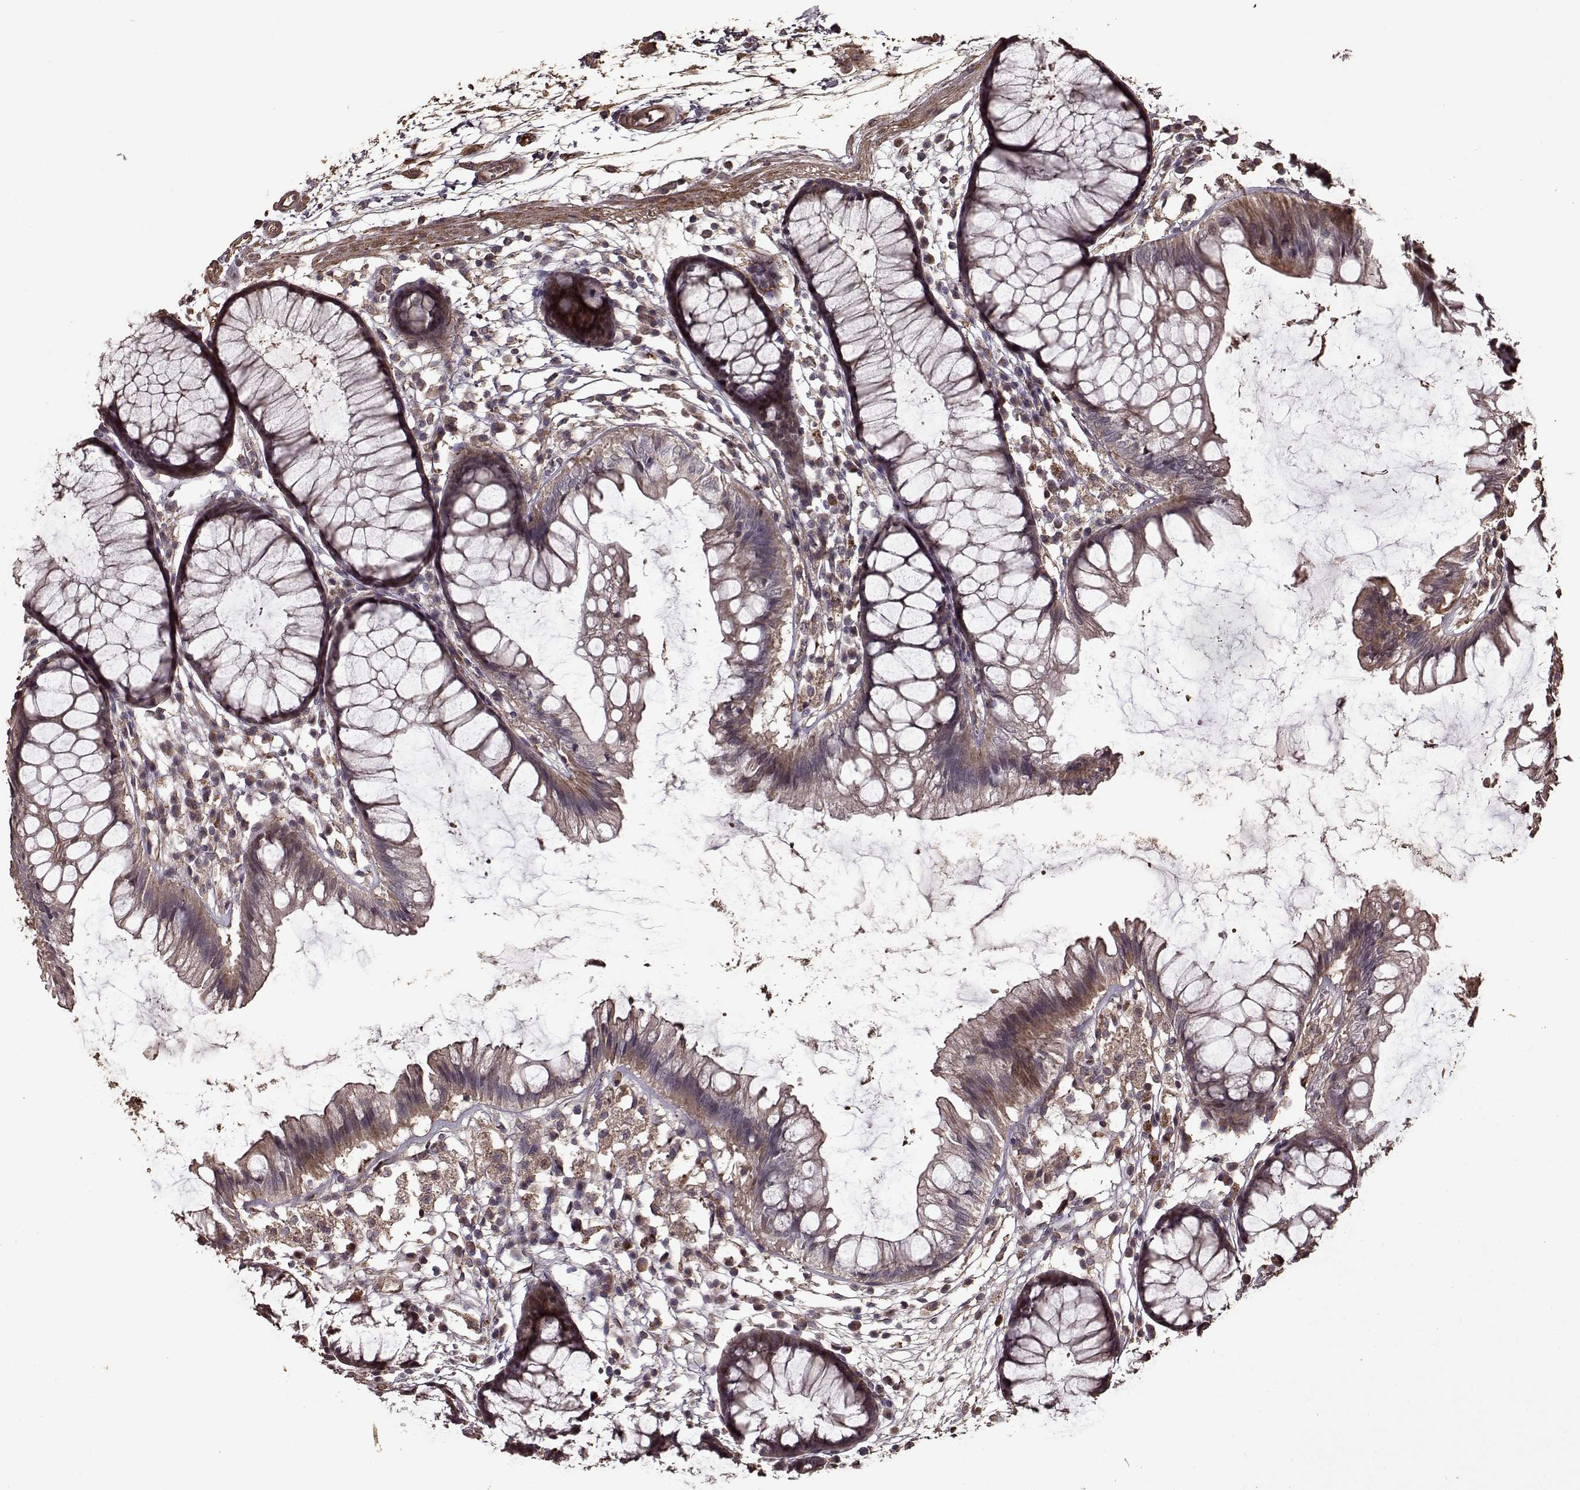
{"staining": {"intensity": "moderate", "quantity": "25%-75%", "location": "cytoplasmic/membranous"}, "tissue": "colon", "cell_type": "Endothelial cells", "image_type": "normal", "snomed": [{"axis": "morphology", "description": "Normal tissue, NOS"}, {"axis": "morphology", "description": "Adenocarcinoma, NOS"}, {"axis": "topography", "description": "Colon"}], "caption": "Endothelial cells demonstrate medium levels of moderate cytoplasmic/membranous staining in approximately 25%-75% of cells in unremarkable colon.", "gene": "FBXW11", "patient": {"sex": "male", "age": 65}}